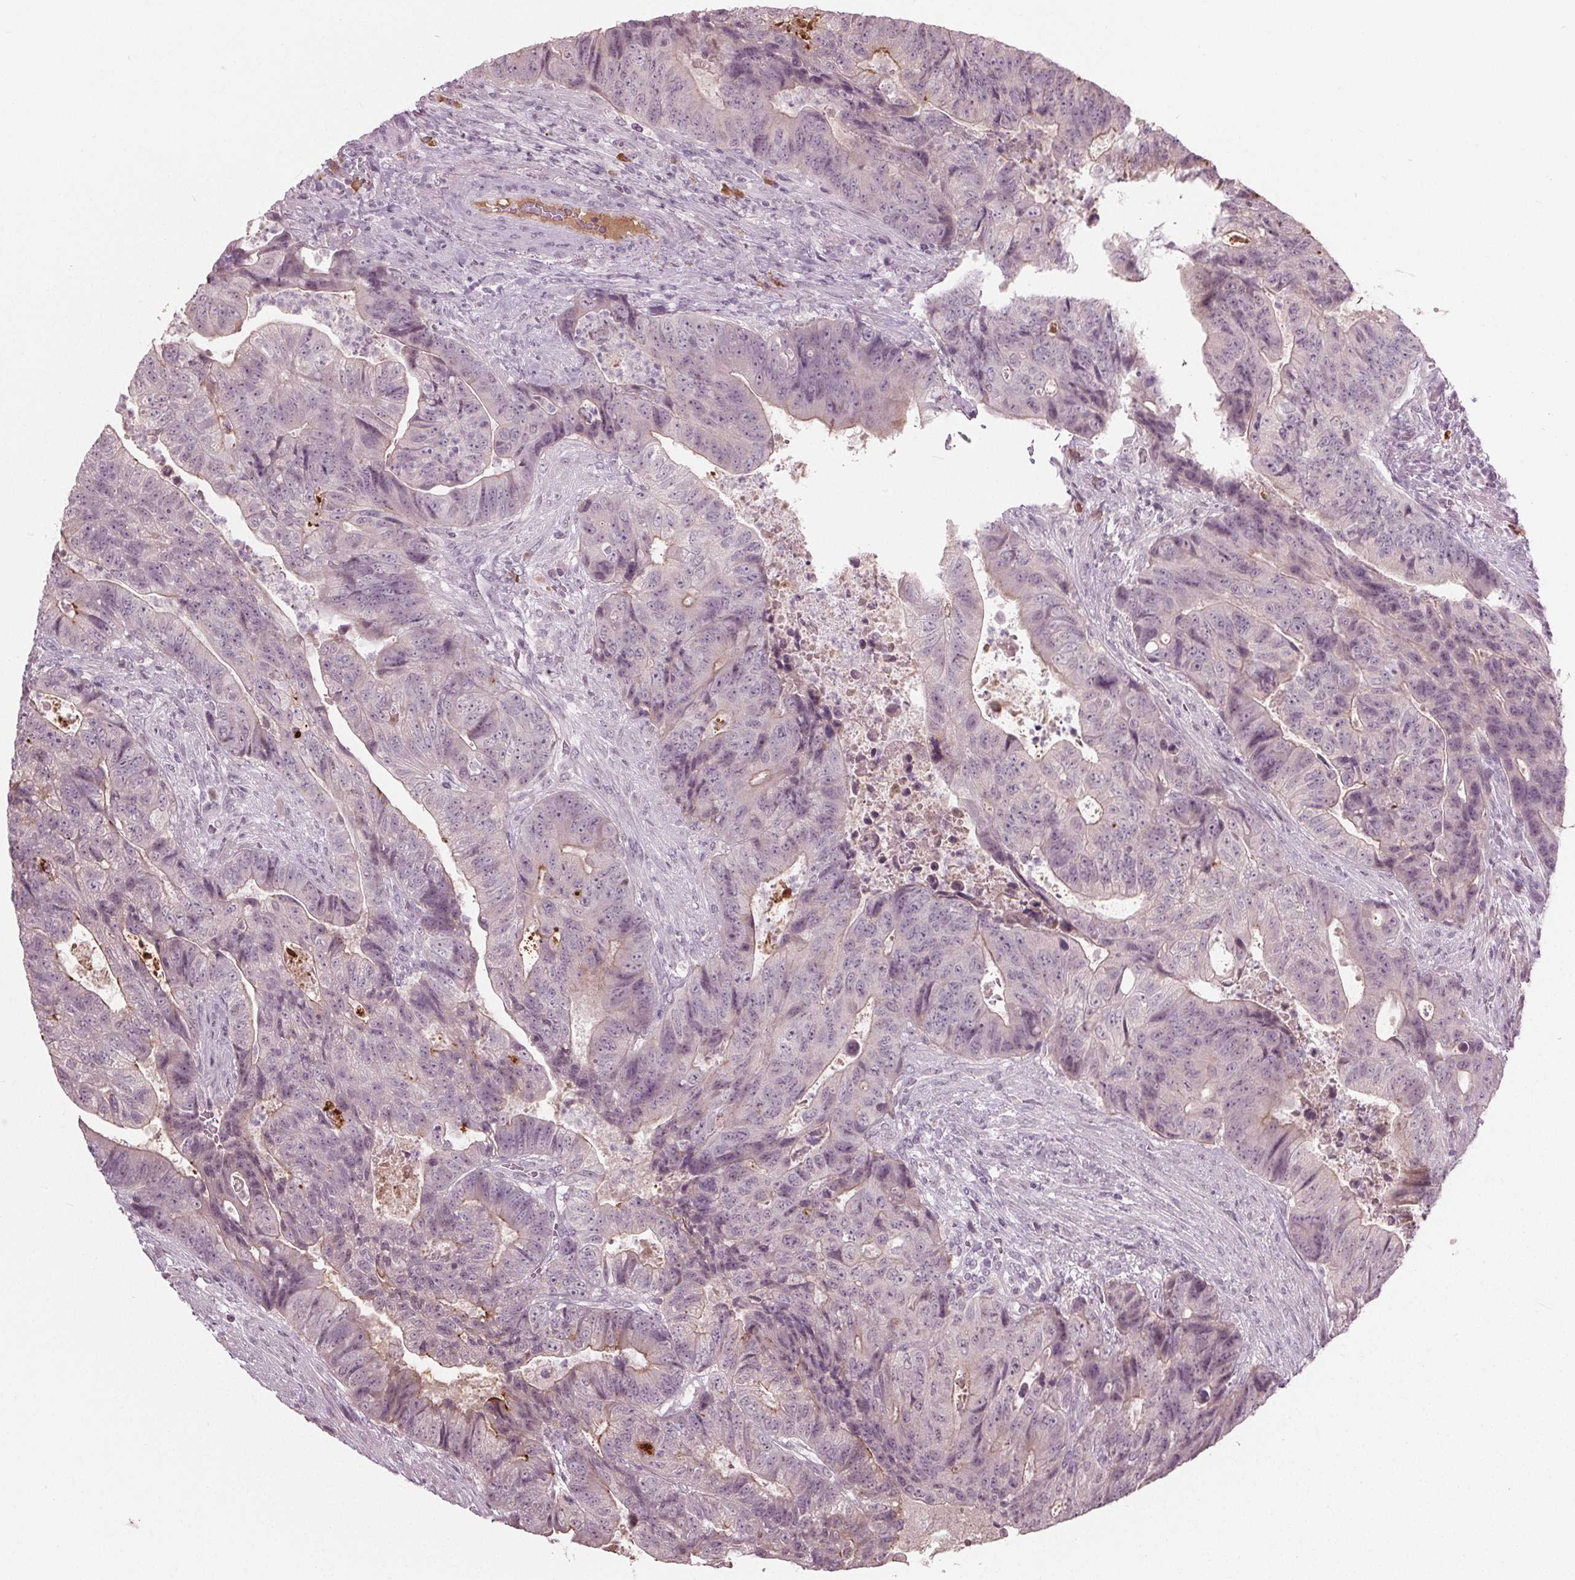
{"staining": {"intensity": "negative", "quantity": "none", "location": "none"}, "tissue": "colorectal cancer", "cell_type": "Tumor cells", "image_type": "cancer", "snomed": [{"axis": "morphology", "description": "Normal tissue, NOS"}, {"axis": "morphology", "description": "Adenocarcinoma, NOS"}, {"axis": "topography", "description": "Colon"}], "caption": "Colorectal cancer was stained to show a protein in brown. There is no significant staining in tumor cells. (DAB (3,3'-diaminobenzidine) immunohistochemistry visualized using brightfield microscopy, high magnification).", "gene": "CXCL16", "patient": {"sex": "female", "age": 48}}